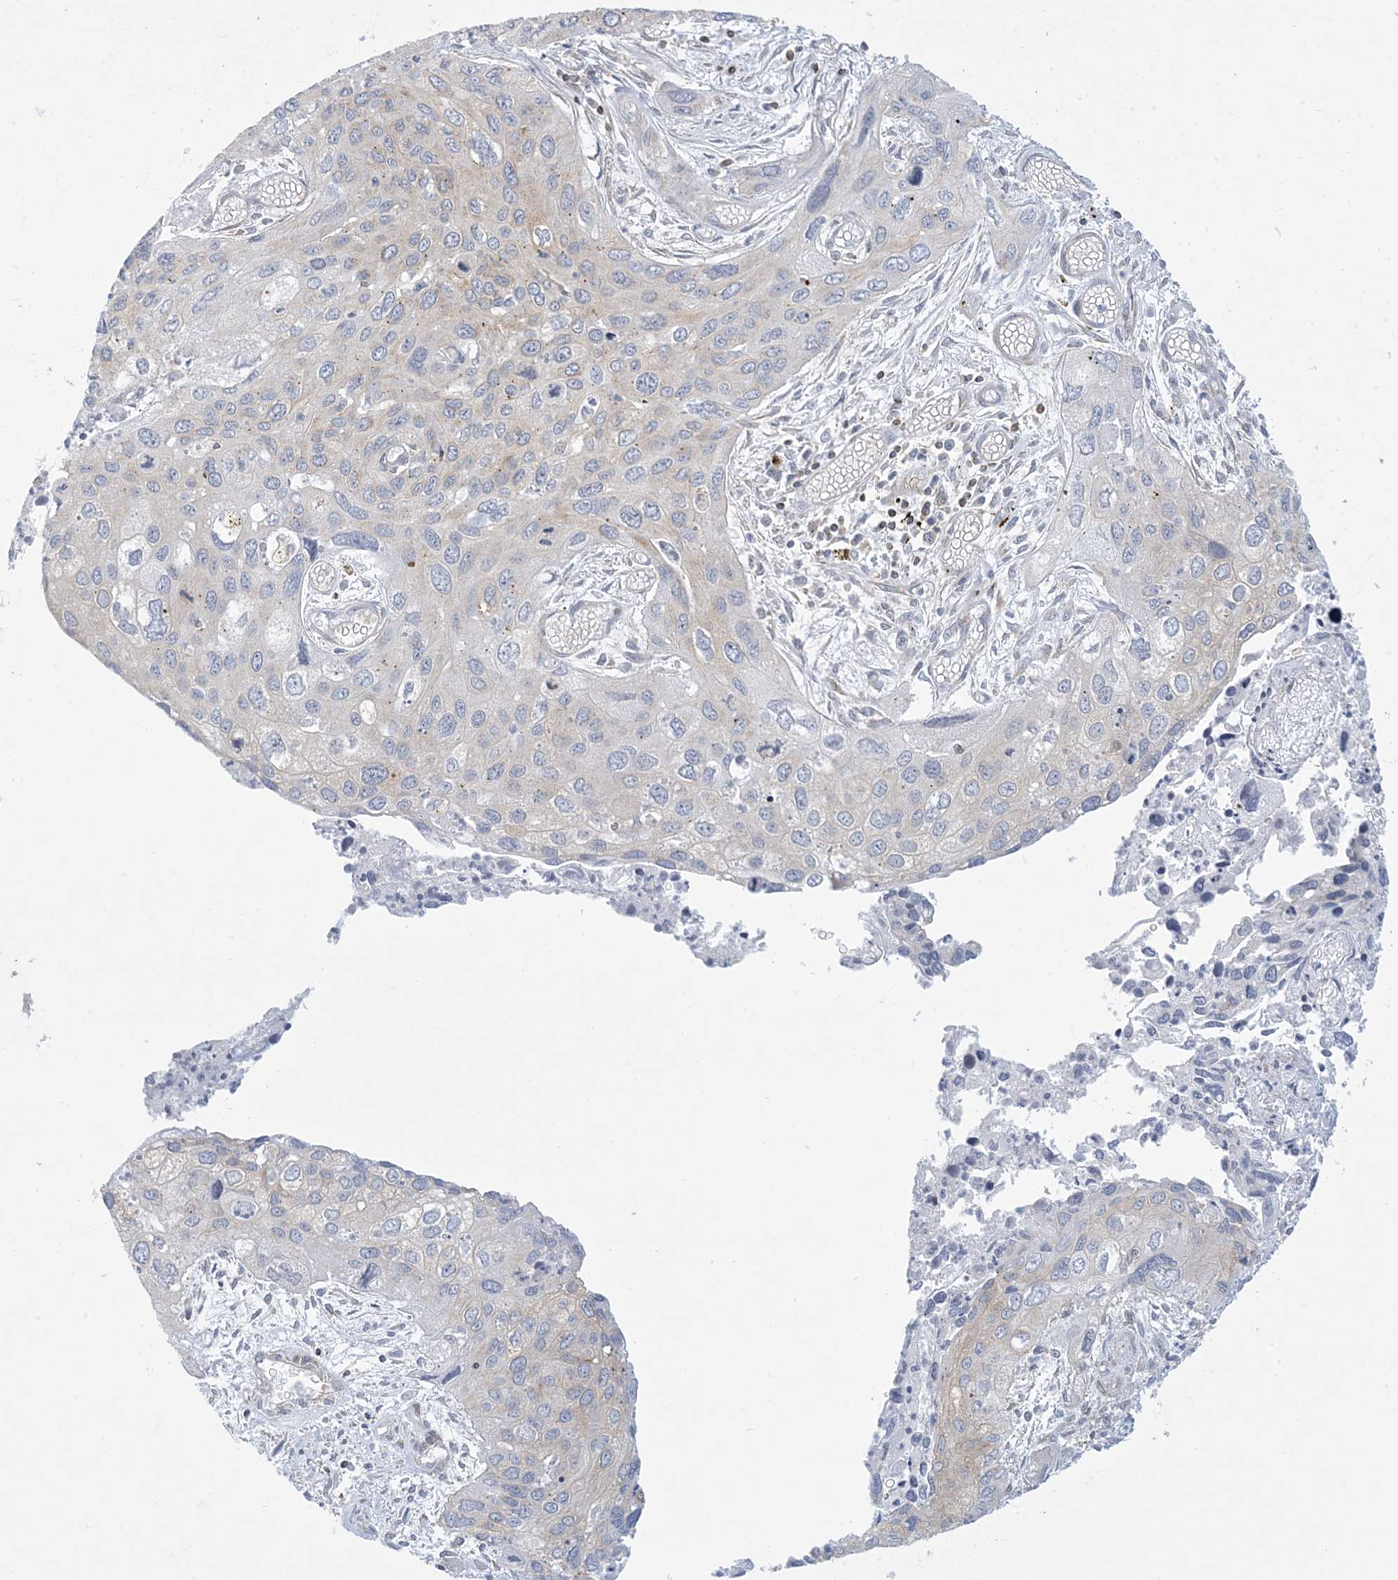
{"staining": {"intensity": "negative", "quantity": "none", "location": "none"}, "tissue": "cervical cancer", "cell_type": "Tumor cells", "image_type": "cancer", "snomed": [{"axis": "morphology", "description": "Squamous cell carcinoma, NOS"}, {"axis": "topography", "description": "Cervix"}], "caption": "The histopathology image displays no staining of tumor cells in cervical cancer. (DAB IHC visualized using brightfield microscopy, high magnification).", "gene": "SLAMF9", "patient": {"sex": "female", "age": 55}}